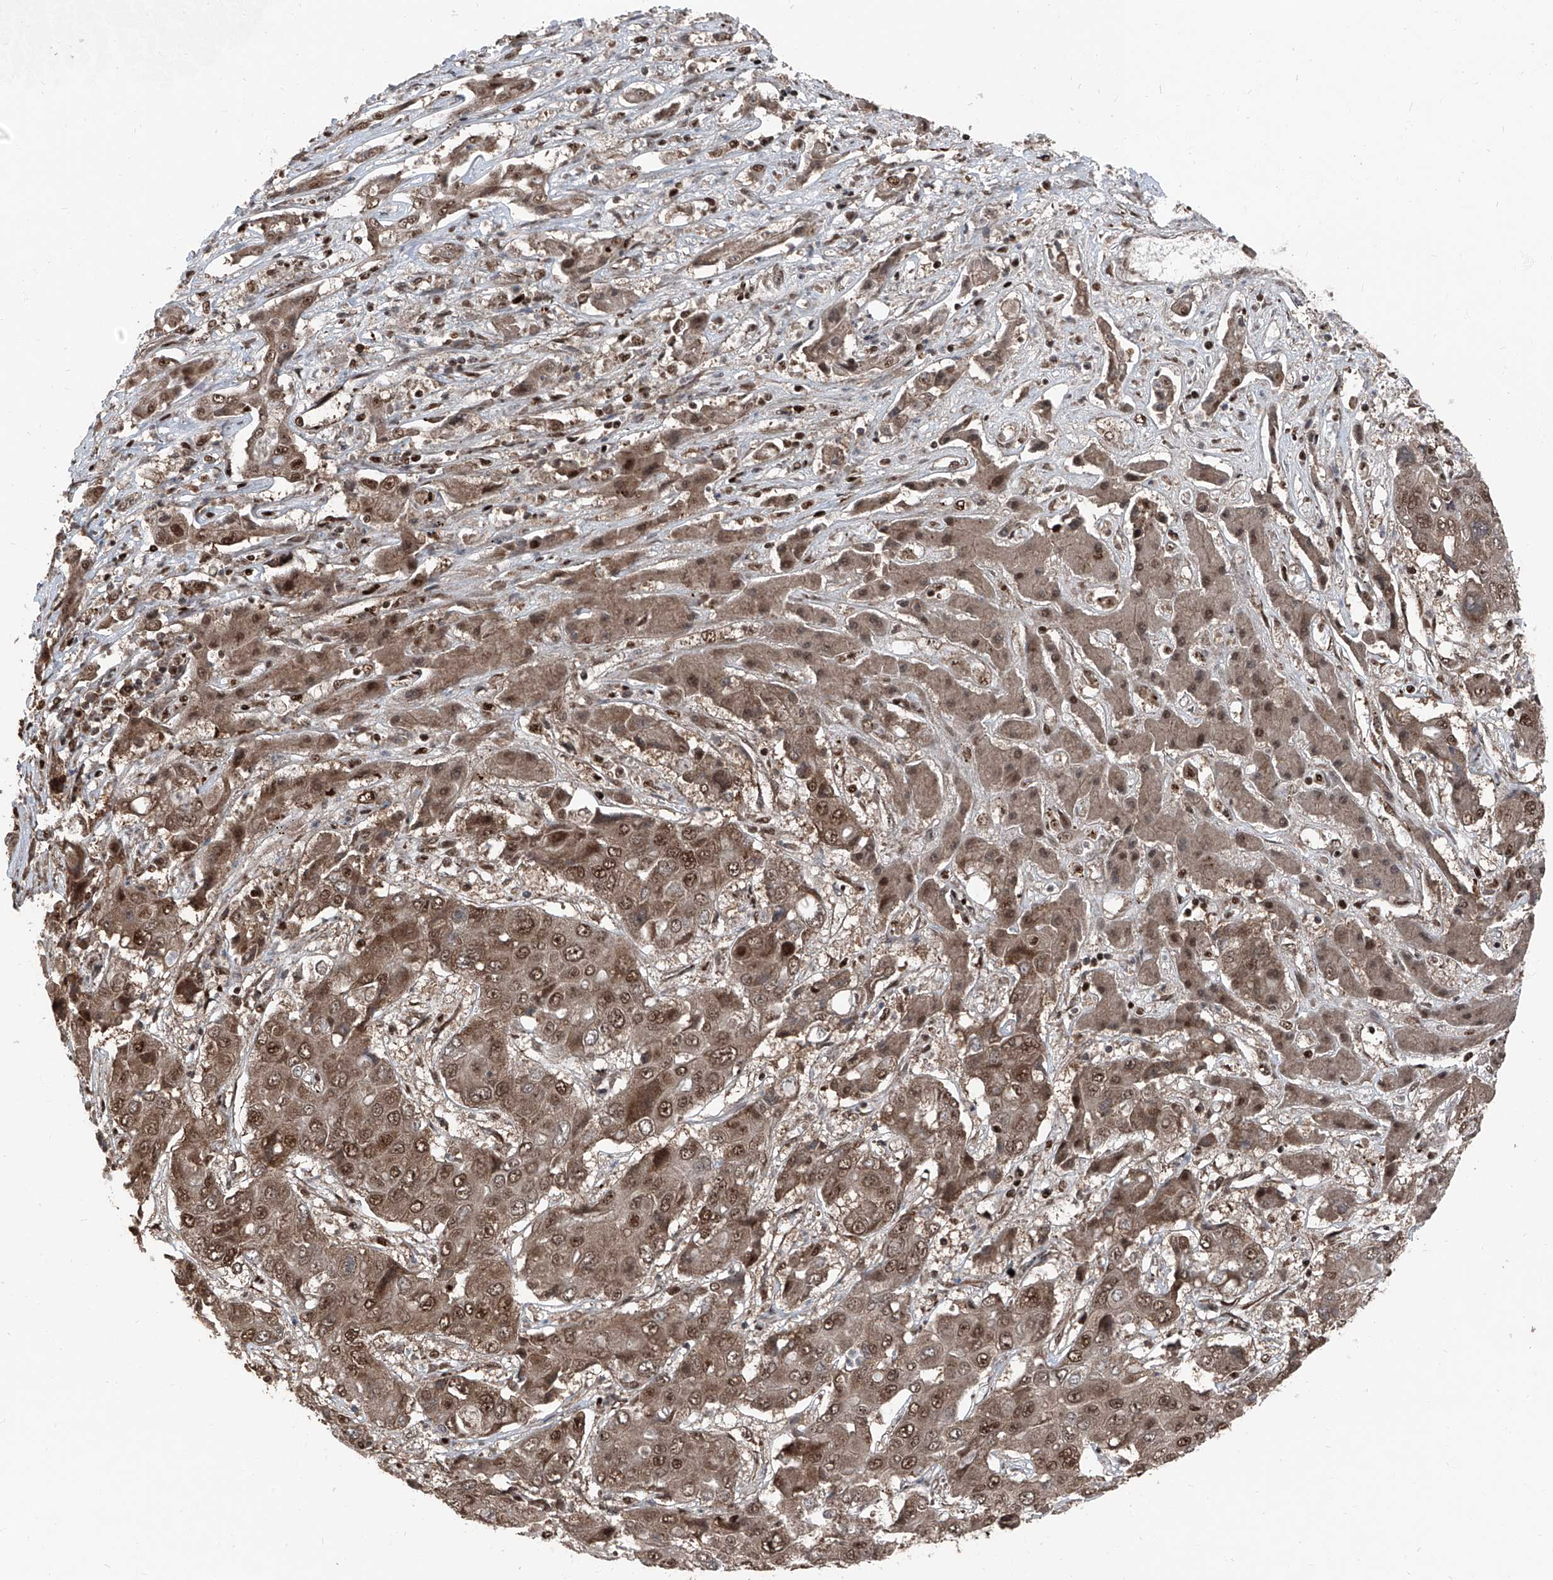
{"staining": {"intensity": "moderate", "quantity": ">75%", "location": "cytoplasmic/membranous,nuclear"}, "tissue": "liver cancer", "cell_type": "Tumor cells", "image_type": "cancer", "snomed": [{"axis": "morphology", "description": "Cholangiocarcinoma"}, {"axis": "topography", "description": "Liver"}], "caption": "Protein staining displays moderate cytoplasmic/membranous and nuclear expression in about >75% of tumor cells in liver cancer (cholangiocarcinoma).", "gene": "FKBP5", "patient": {"sex": "male", "age": 67}}